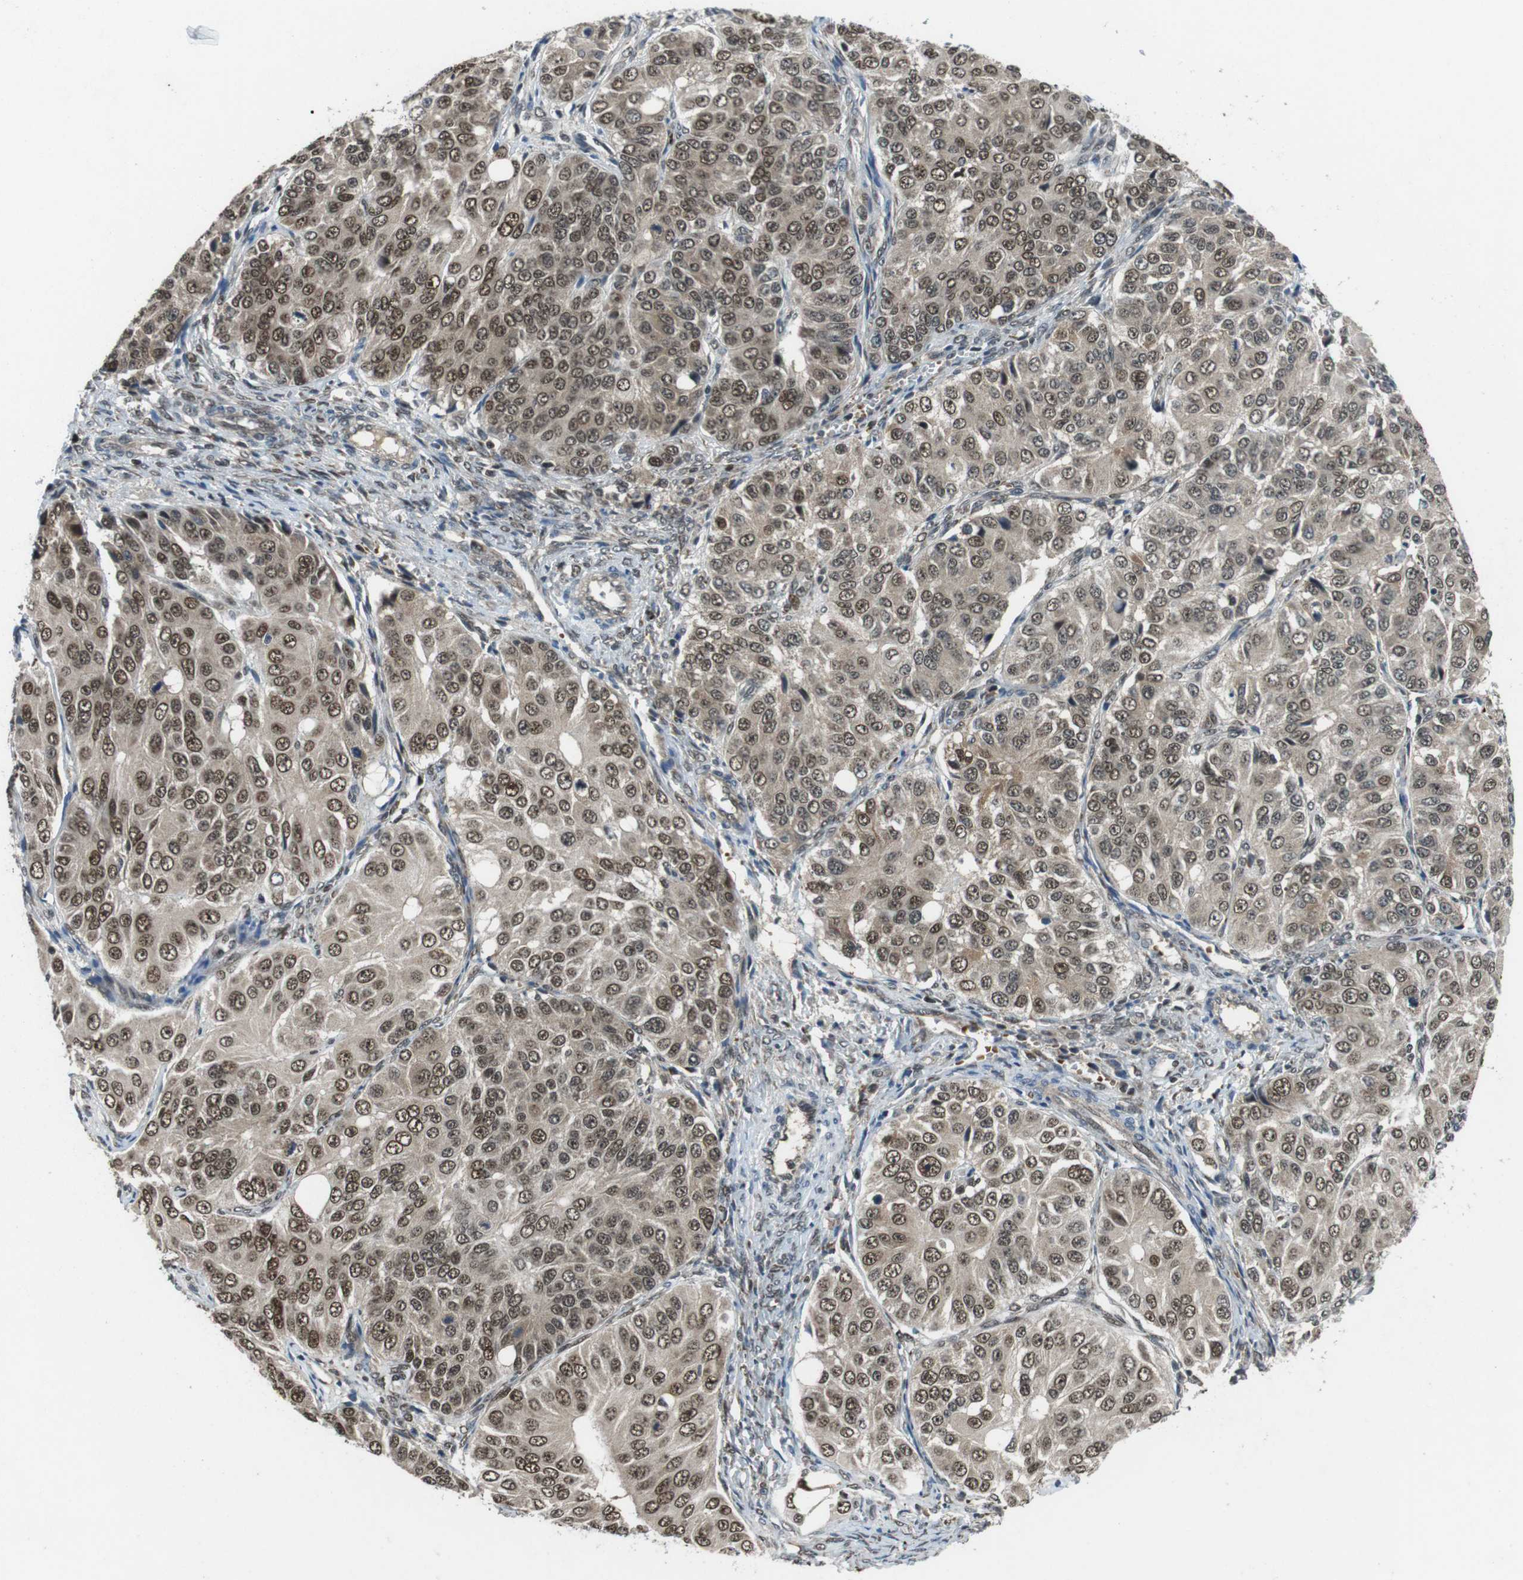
{"staining": {"intensity": "moderate", "quantity": ">75%", "location": "nuclear"}, "tissue": "ovarian cancer", "cell_type": "Tumor cells", "image_type": "cancer", "snomed": [{"axis": "morphology", "description": "Carcinoma, endometroid"}, {"axis": "topography", "description": "Ovary"}], "caption": "The histopathology image exhibits a brown stain indicating the presence of a protein in the nuclear of tumor cells in ovarian cancer (endometroid carcinoma). Using DAB (brown) and hematoxylin (blue) stains, captured at high magnification using brightfield microscopy.", "gene": "MAPKAPK5", "patient": {"sex": "female", "age": 51}}